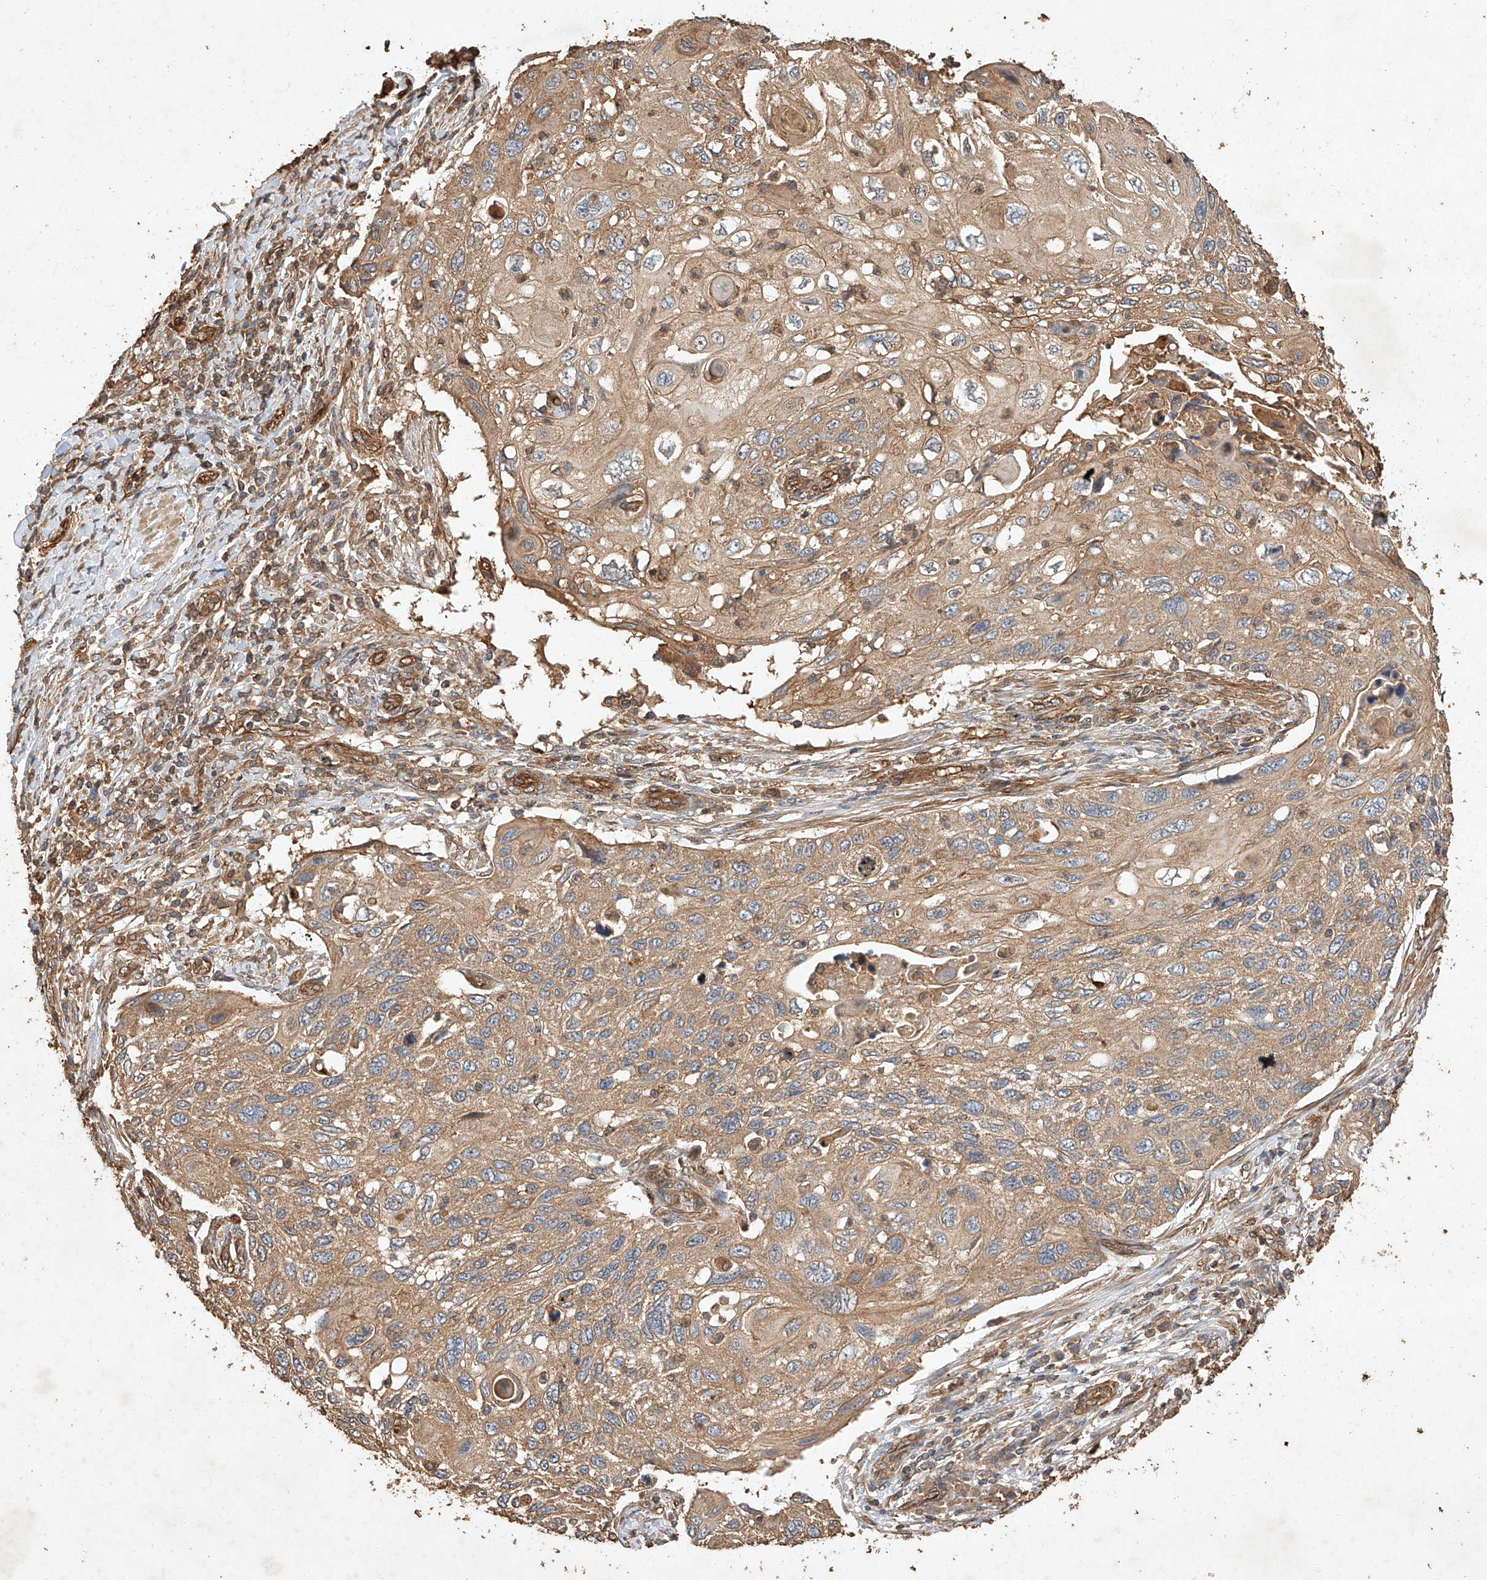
{"staining": {"intensity": "moderate", "quantity": ">75%", "location": "cytoplasmic/membranous"}, "tissue": "cervical cancer", "cell_type": "Tumor cells", "image_type": "cancer", "snomed": [{"axis": "morphology", "description": "Squamous cell carcinoma, NOS"}, {"axis": "topography", "description": "Cervix"}], "caption": "Protein staining of cervical cancer tissue reveals moderate cytoplasmic/membranous positivity in about >75% of tumor cells.", "gene": "GHDC", "patient": {"sex": "female", "age": 70}}